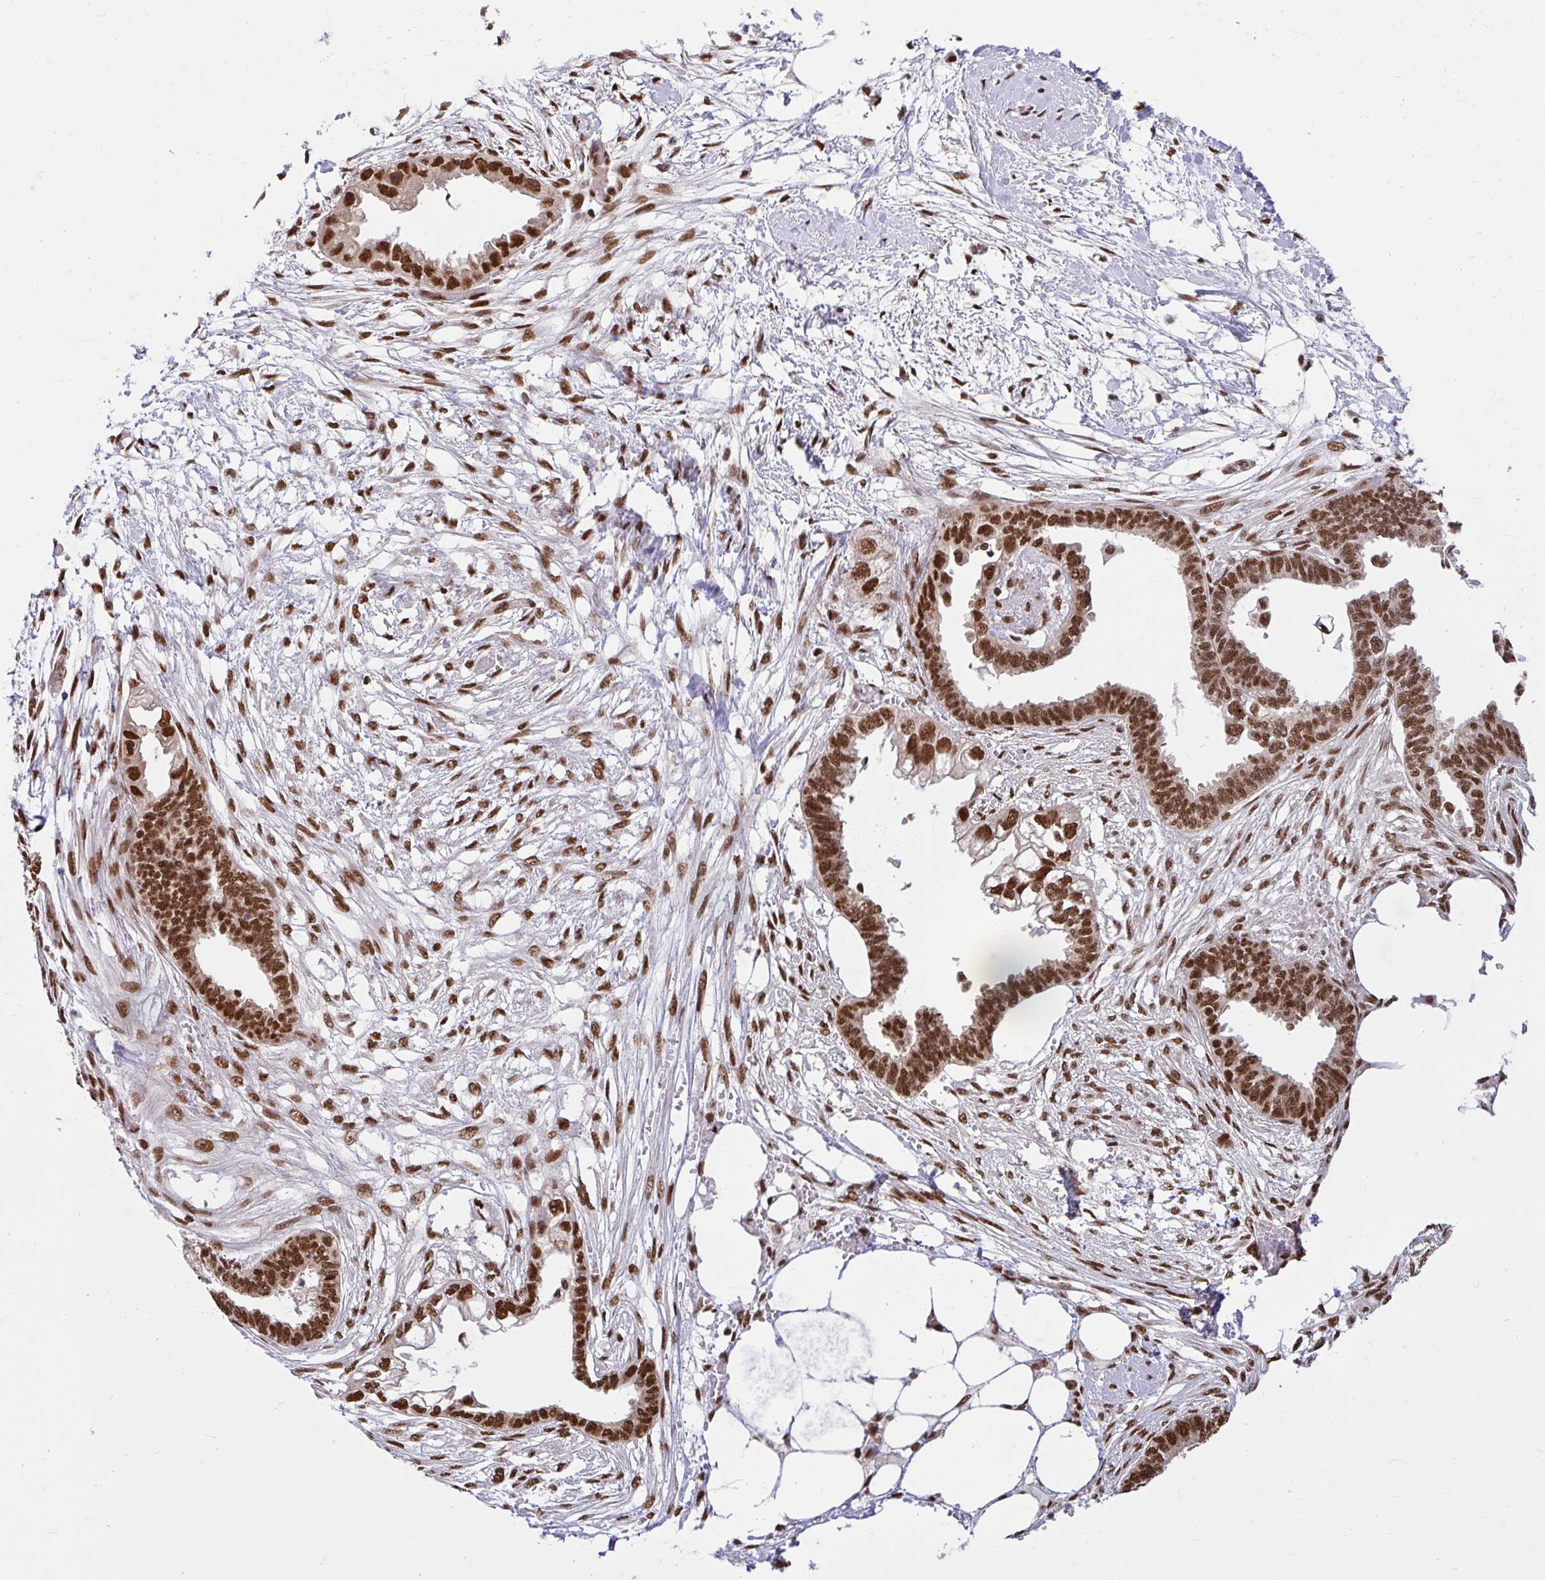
{"staining": {"intensity": "strong", "quantity": ">75%", "location": "nuclear"}, "tissue": "endometrial cancer", "cell_type": "Tumor cells", "image_type": "cancer", "snomed": [{"axis": "morphology", "description": "Adenocarcinoma, NOS"}, {"axis": "morphology", "description": "Adenocarcinoma, metastatic, NOS"}, {"axis": "topography", "description": "Adipose tissue"}, {"axis": "topography", "description": "Endometrium"}], "caption": "Immunohistochemical staining of endometrial metastatic adenocarcinoma demonstrates strong nuclear protein staining in approximately >75% of tumor cells.", "gene": "ABCA9", "patient": {"sex": "female", "age": 67}}